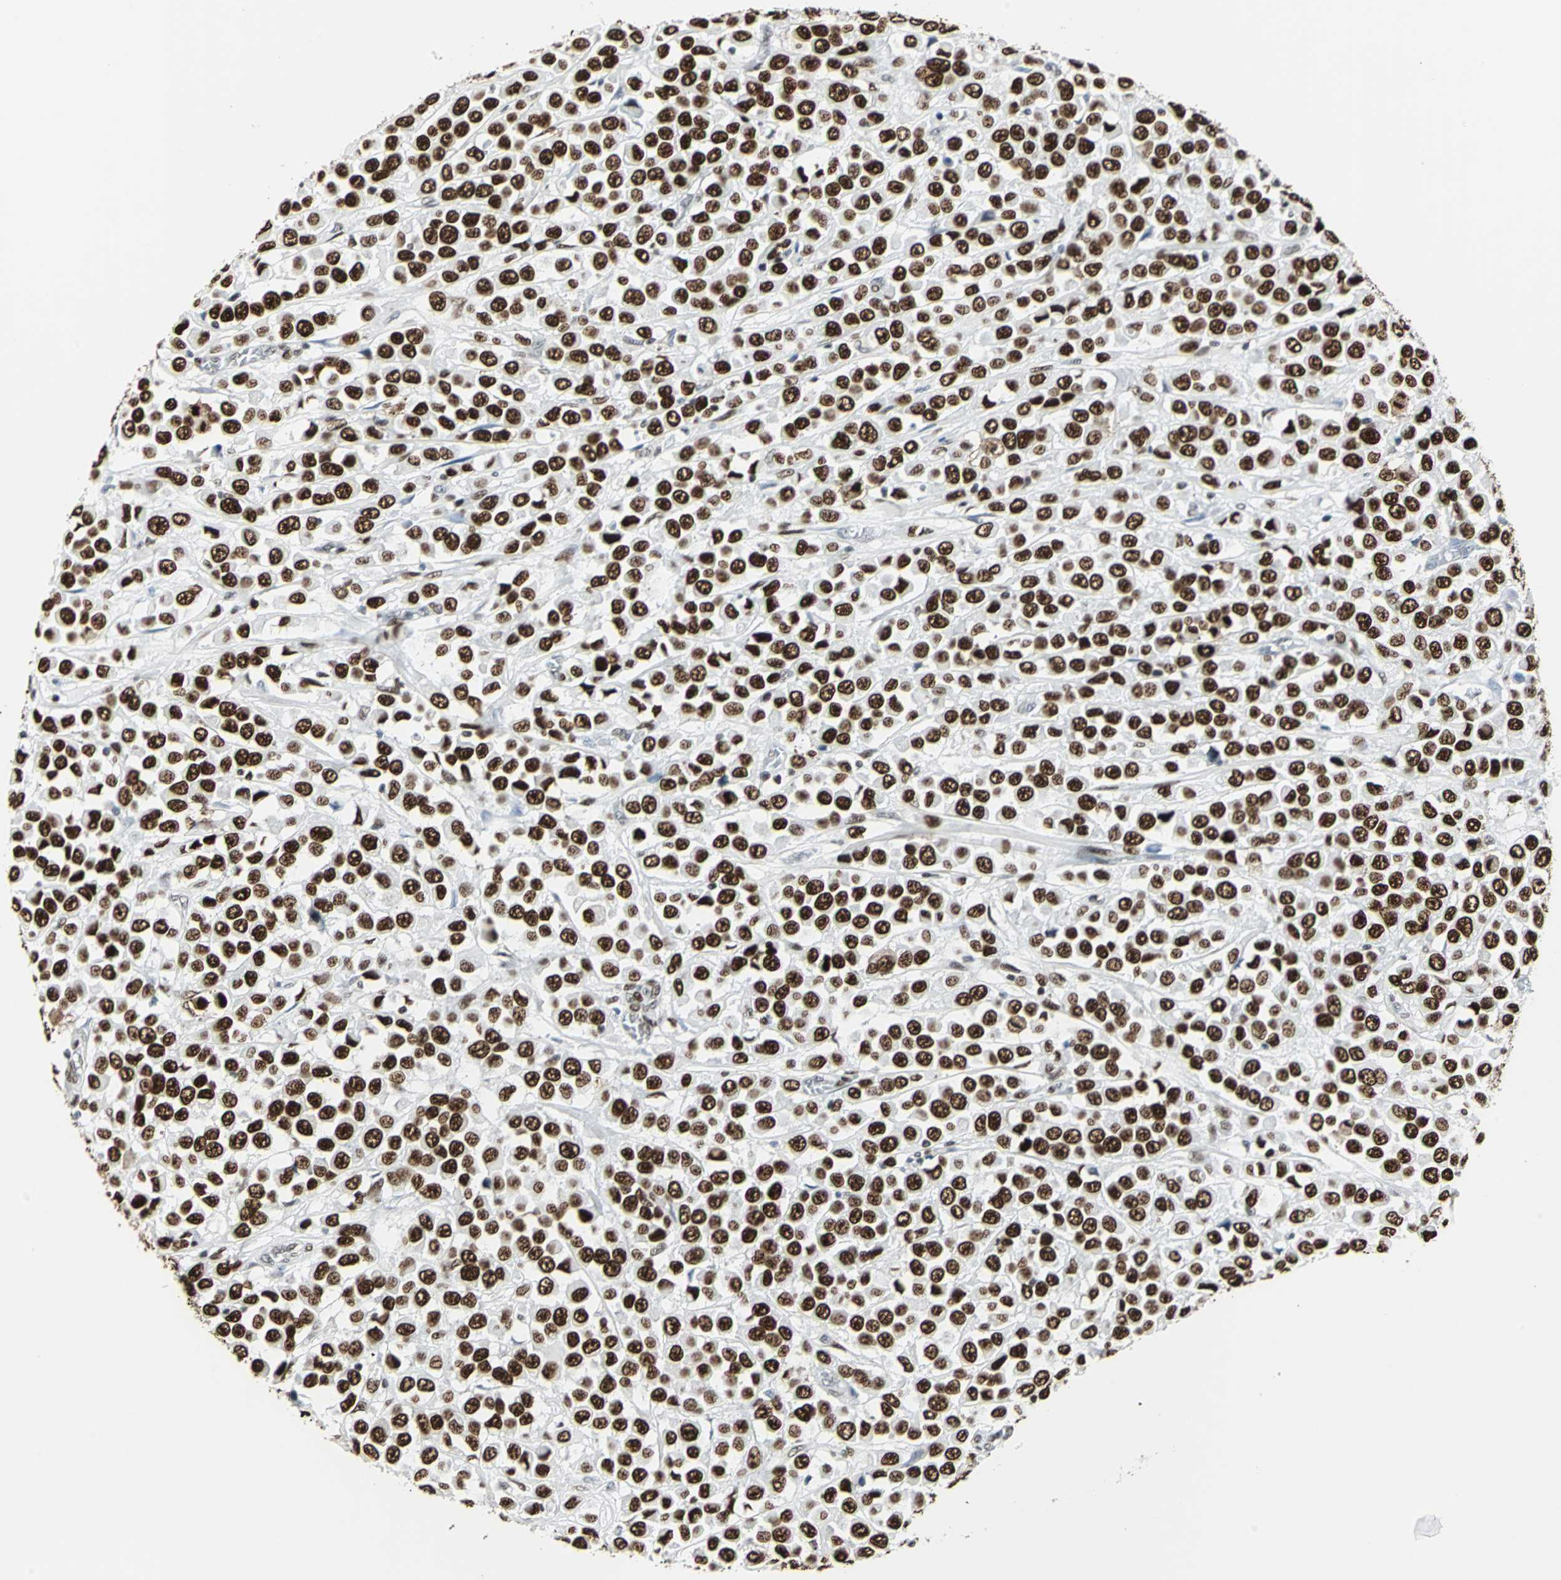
{"staining": {"intensity": "strong", "quantity": ">75%", "location": "nuclear"}, "tissue": "breast cancer", "cell_type": "Tumor cells", "image_type": "cancer", "snomed": [{"axis": "morphology", "description": "Duct carcinoma"}, {"axis": "topography", "description": "Breast"}], "caption": "A high amount of strong nuclear positivity is identified in approximately >75% of tumor cells in breast infiltrating ductal carcinoma tissue.", "gene": "HDAC2", "patient": {"sex": "female", "age": 61}}